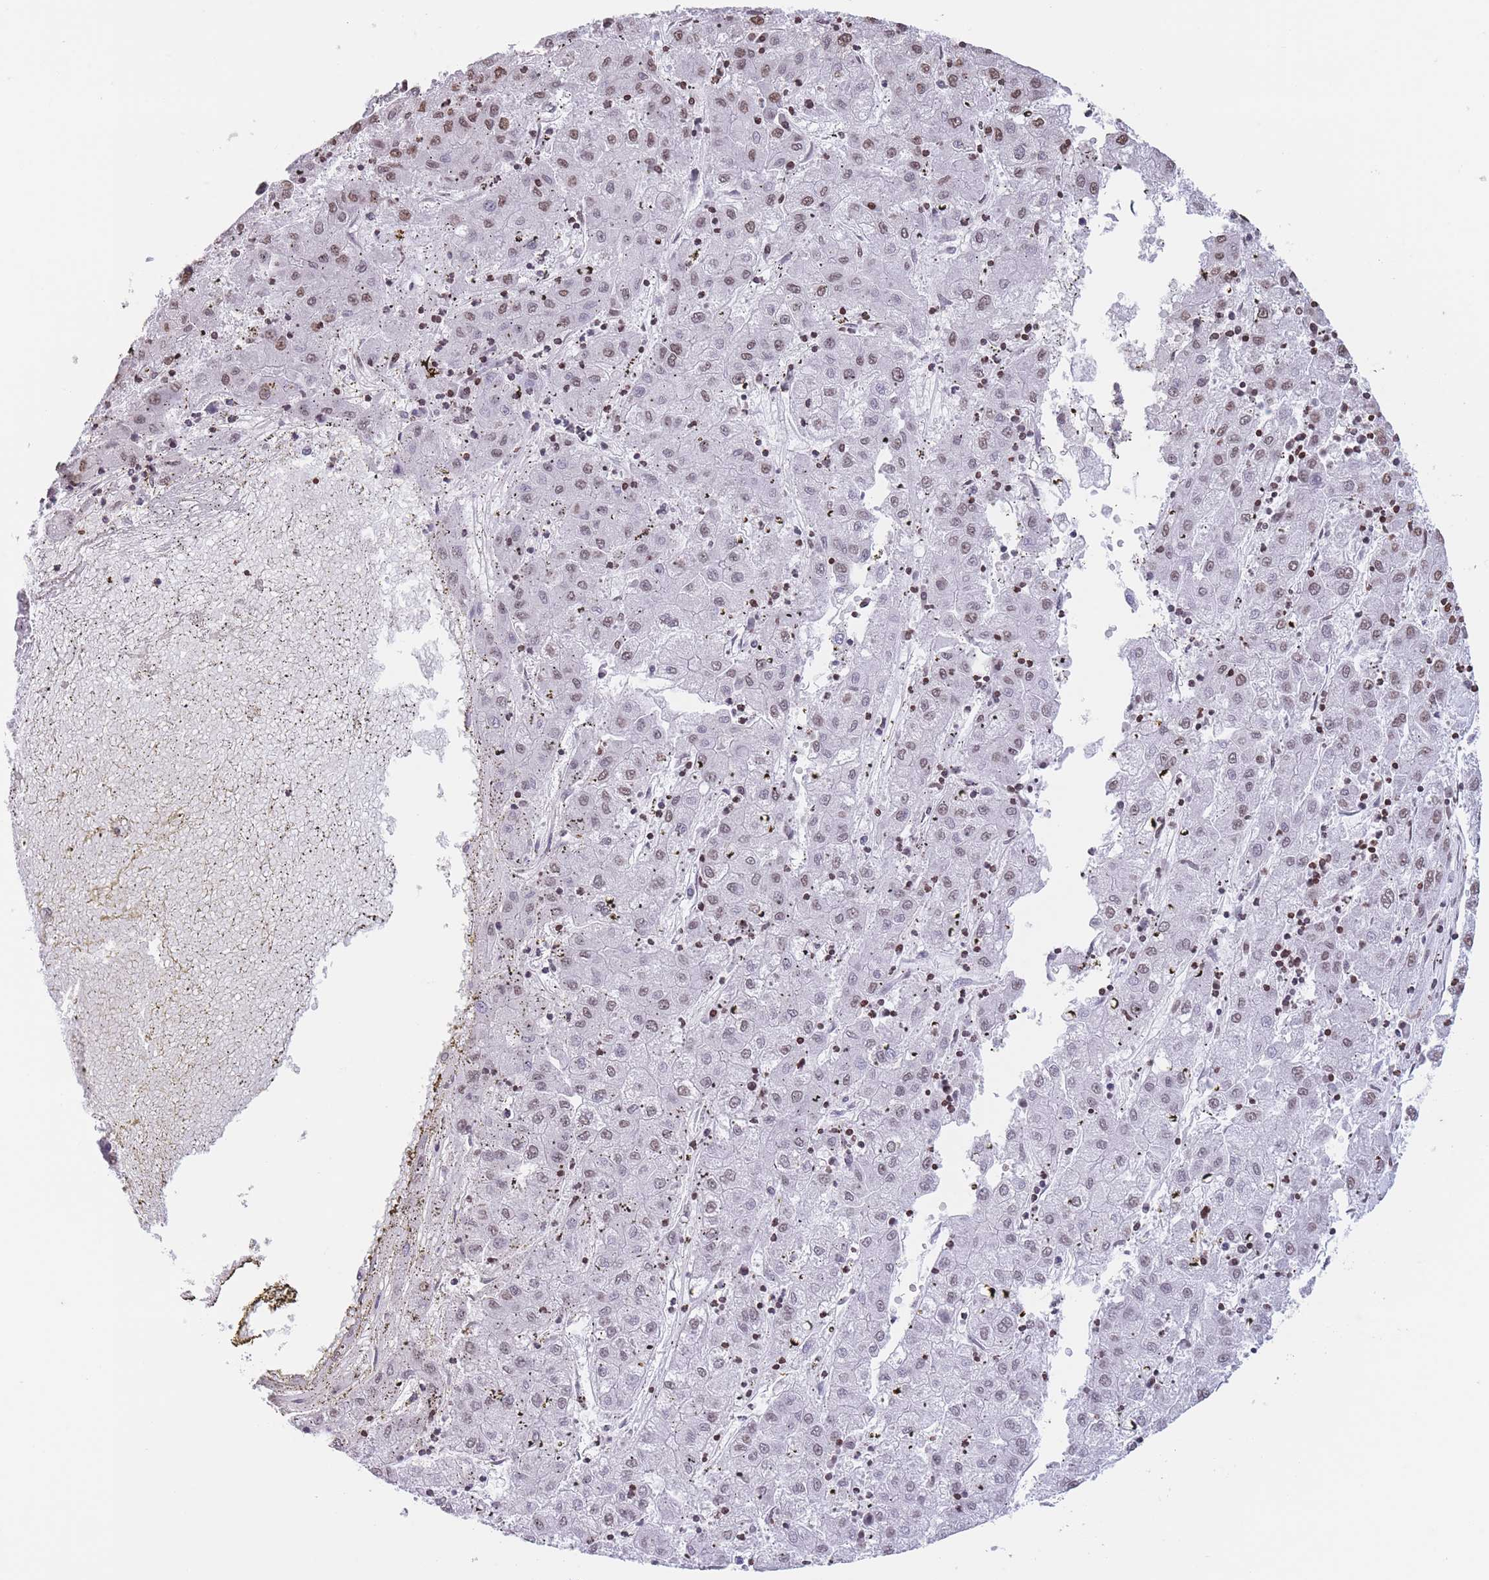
{"staining": {"intensity": "moderate", "quantity": "25%-75%", "location": "nuclear"}, "tissue": "liver cancer", "cell_type": "Tumor cells", "image_type": "cancer", "snomed": [{"axis": "morphology", "description": "Carcinoma, Hepatocellular, NOS"}, {"axis": "topography", "description": "Liver"}], "caption": "An image of human liver cancer stained for a protein demonstrates moderate nuclear brown staining in tumor cells.", "gene": "H2BC11", "patient": {"sex": "male", "age": 72}}